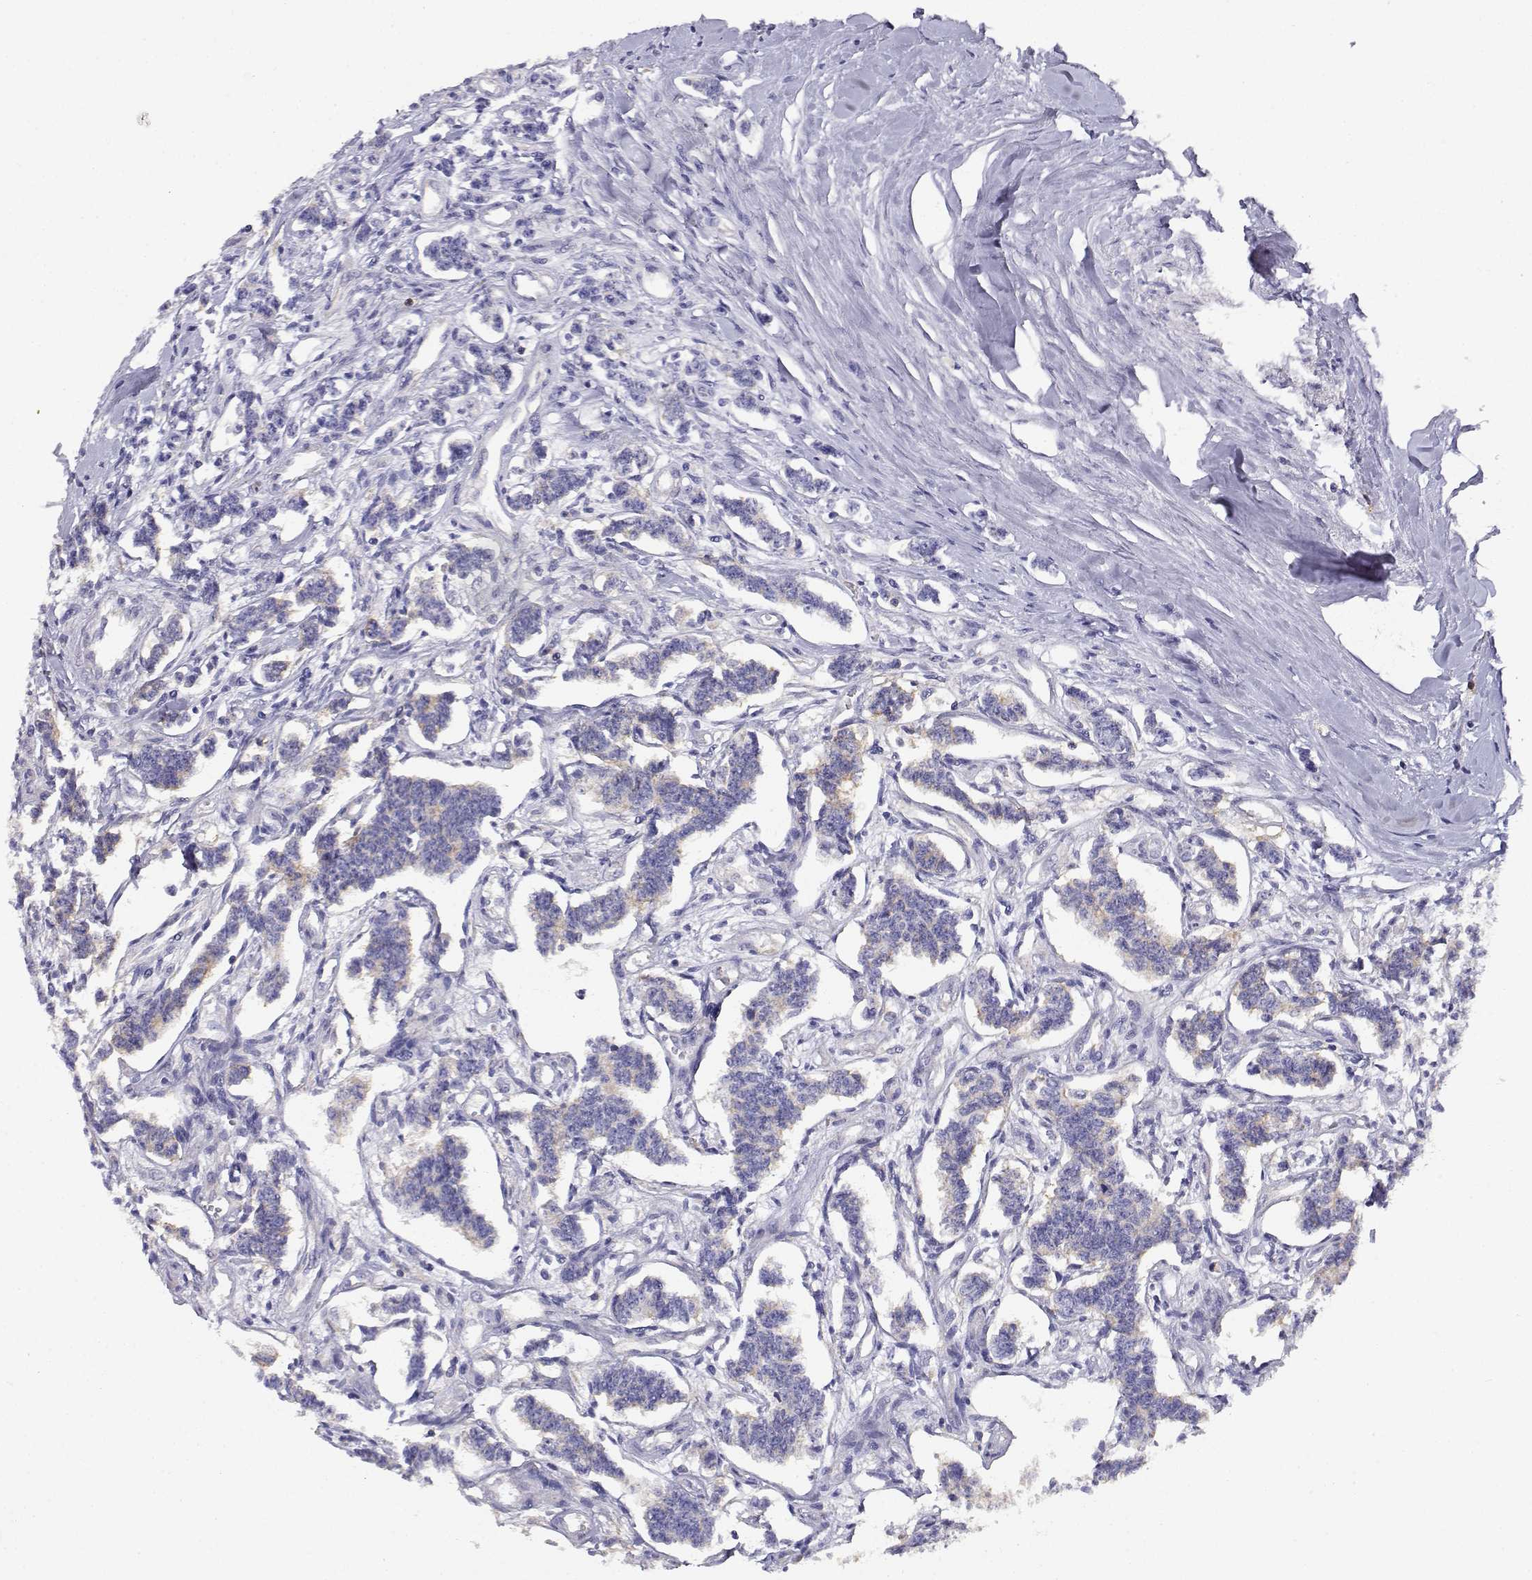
{"staining": {"intensity": "weak", "quantity": "<25%", "location": "cytoplasmic/membranous"}, "tissue": "carcinoid", "cell_type": "Tumor cells", "image_type": "cancer", "snomed": [{"axis": "morphology", "description": "Carcinoid, malignant, NOS"}, {"axis": "topography", "description": "Kidney"}], "caption": "DAB (3,3'-diaminobenzidine) immunohistochemical staining of carcinoid exhibits no significant expression in tumor cells.", "gene": "ADA", "patient": {"sex": "female", "age": 41}}